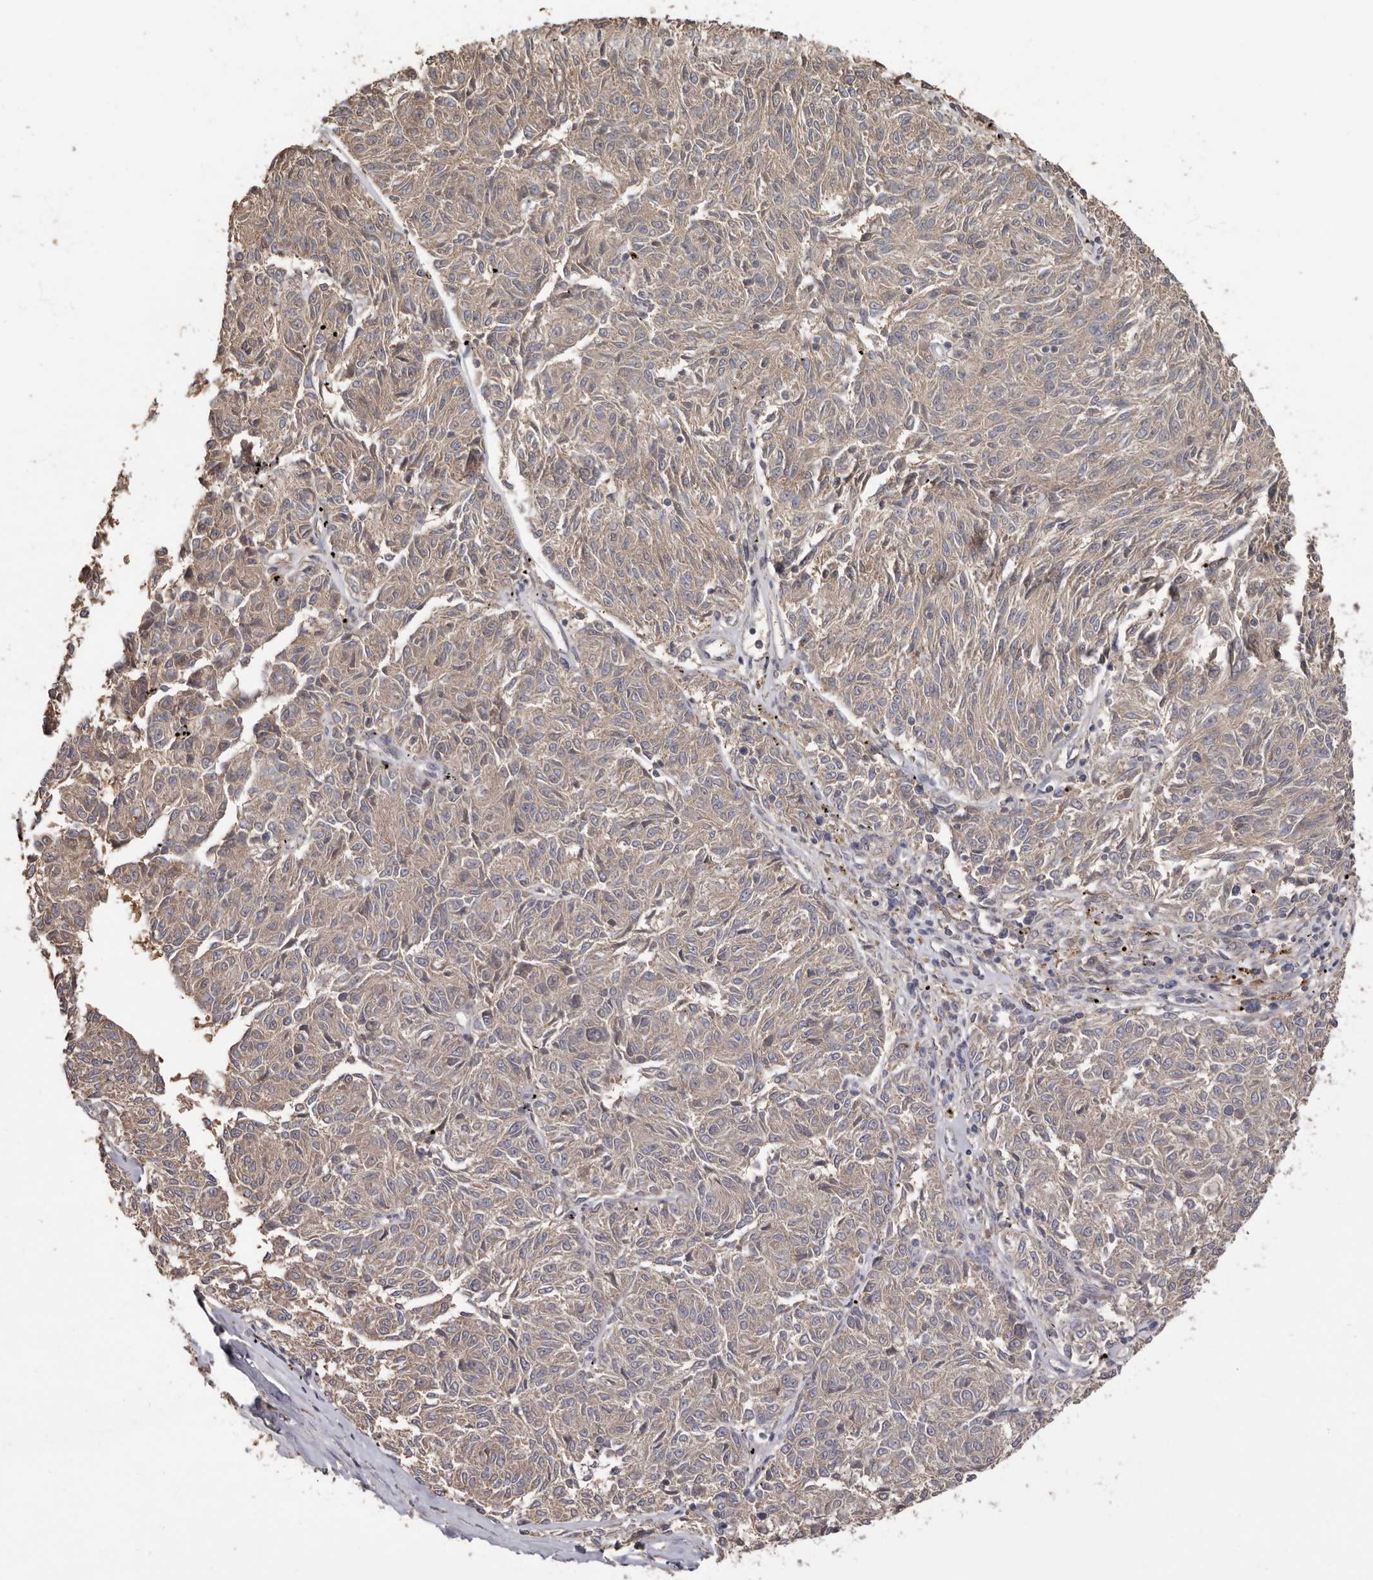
{"staining": {"intensity": "weak", "quantity": "<25%", "location": "cytoplasmic/membranous"}, "tissue": "melanoma", "cell_type": "Tumor cells", "image_type": "cancer", "snomed": [{"axis": "morphology", "description": "Malignant melanoma, NOS"}, {"axis": "topography", "description": "Skin"}], "caption": "DAB immunohistochemical staining of malignant melanoma exhibits no significant expression in tumor cells.", "gene": "KIF26B", "patient": {"sex": "female", "age": 72}}